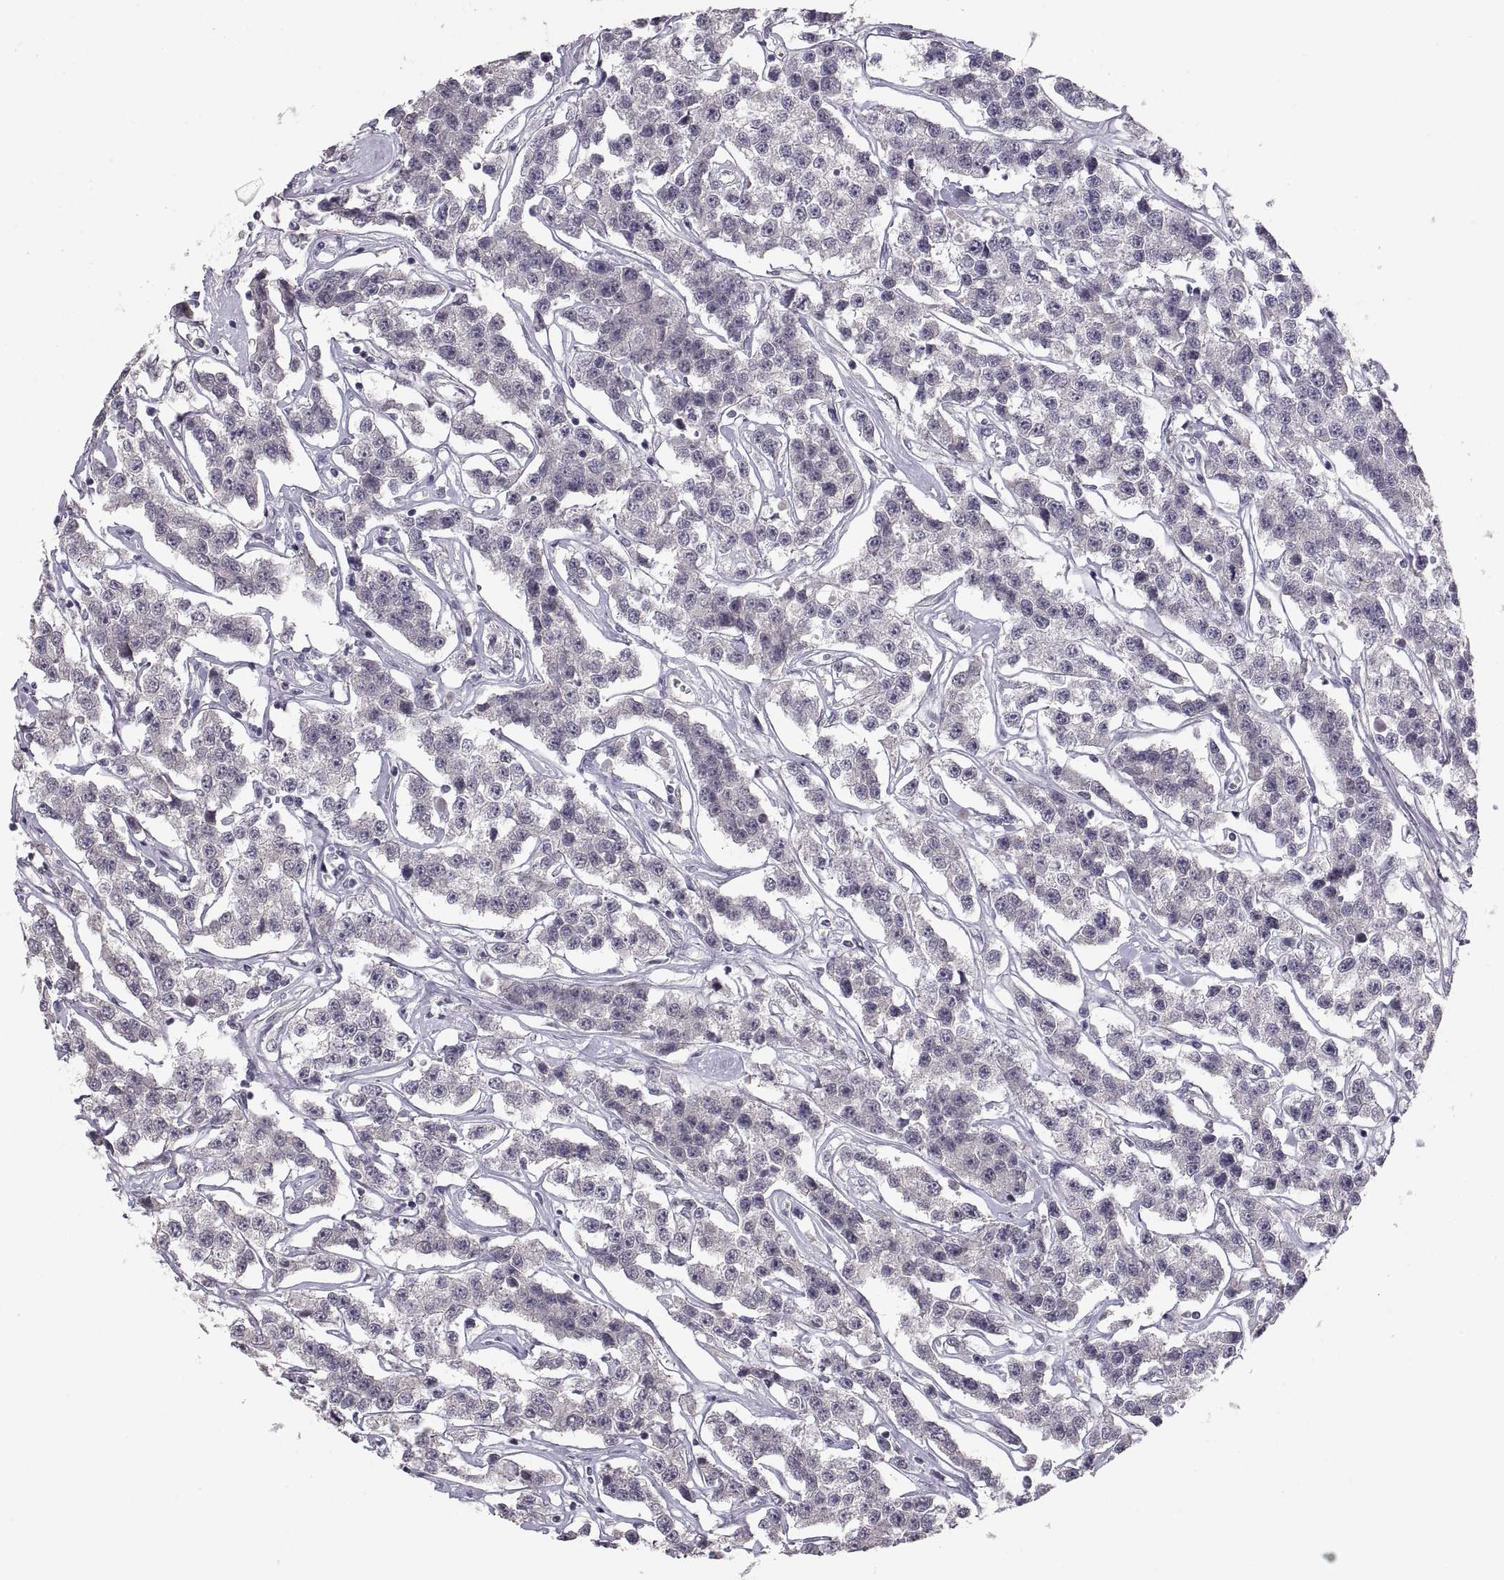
{"staining": {"intensity": "negative", "quantity": "none", "location": "none"}, "tissue": "testis cancer", "cell_type": "Tumor cells", "image_type": "cancer", "snomed": [{"axis": "morphology", "description": "Seminoma, NOS"}, {"axis": "topography", "description": "Testis"}], "caption": "This micrograph is of seminoma (testis) stained with immunohistochemistry to label a protein in brown with the nuclei are counter-stained blue. There is no staining in tumor cells.", "gene": "PAX2", "patient": {"sex": "male", "age": 59}}